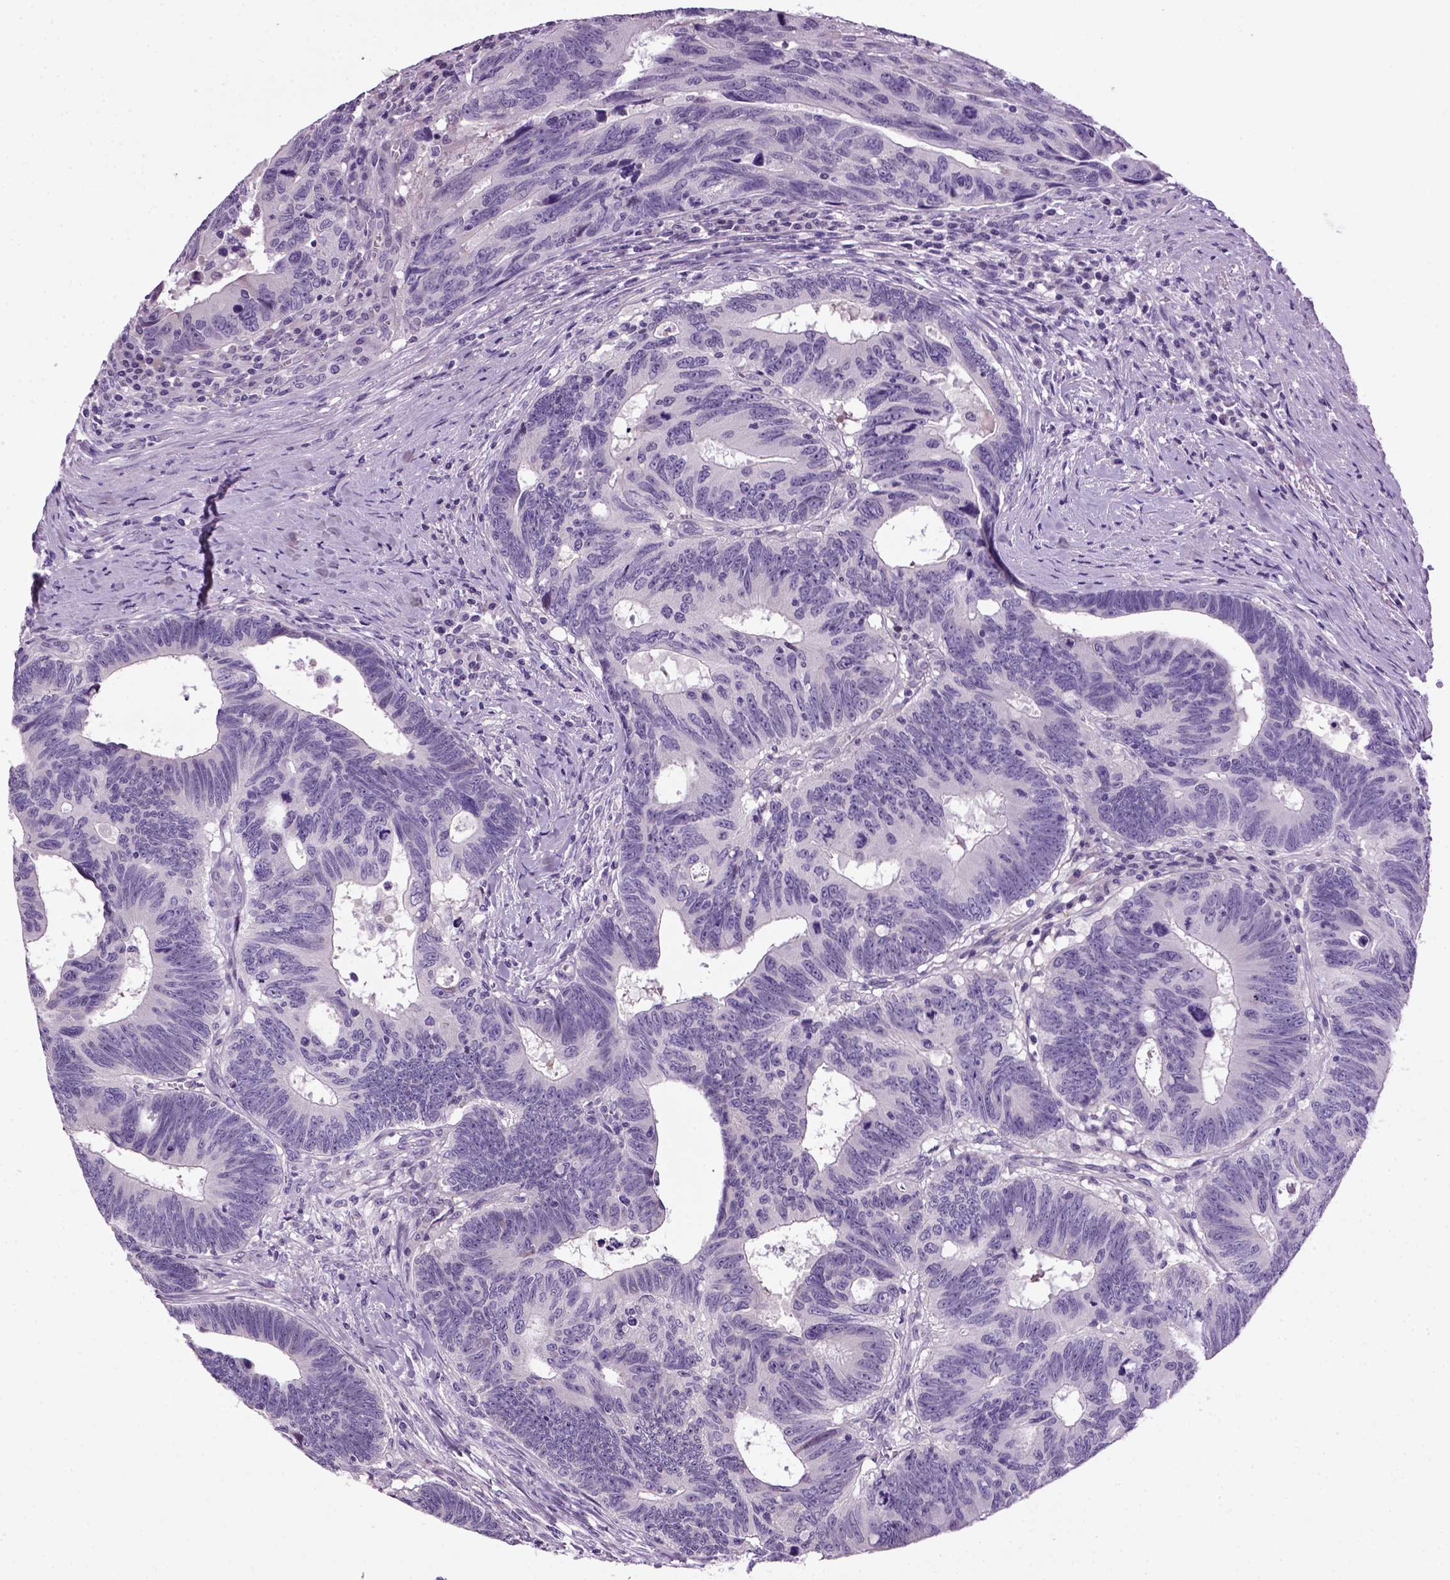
{"staining": {"intensity": "negative", "quantity": "none", "location": "none"}, "tissue": "colorectal cancer", "cell_type": "Tumor cells", "image_type": "cancer", "snomed": [{"axis": "morphology", "description": "Adenocarcinoma, NOS"}, {"axis": "topography", "description": "Colon"}], "caption": "Immunohistochemistry (IHC) photomicrograph of neoplastic tissue: human adenocarcinoma (colorectal) stained with DAB exhibits no significant protein positivity in tumor cells.", "gene": "HMCN2", "patient": {"sex": "female", "age": 77}}